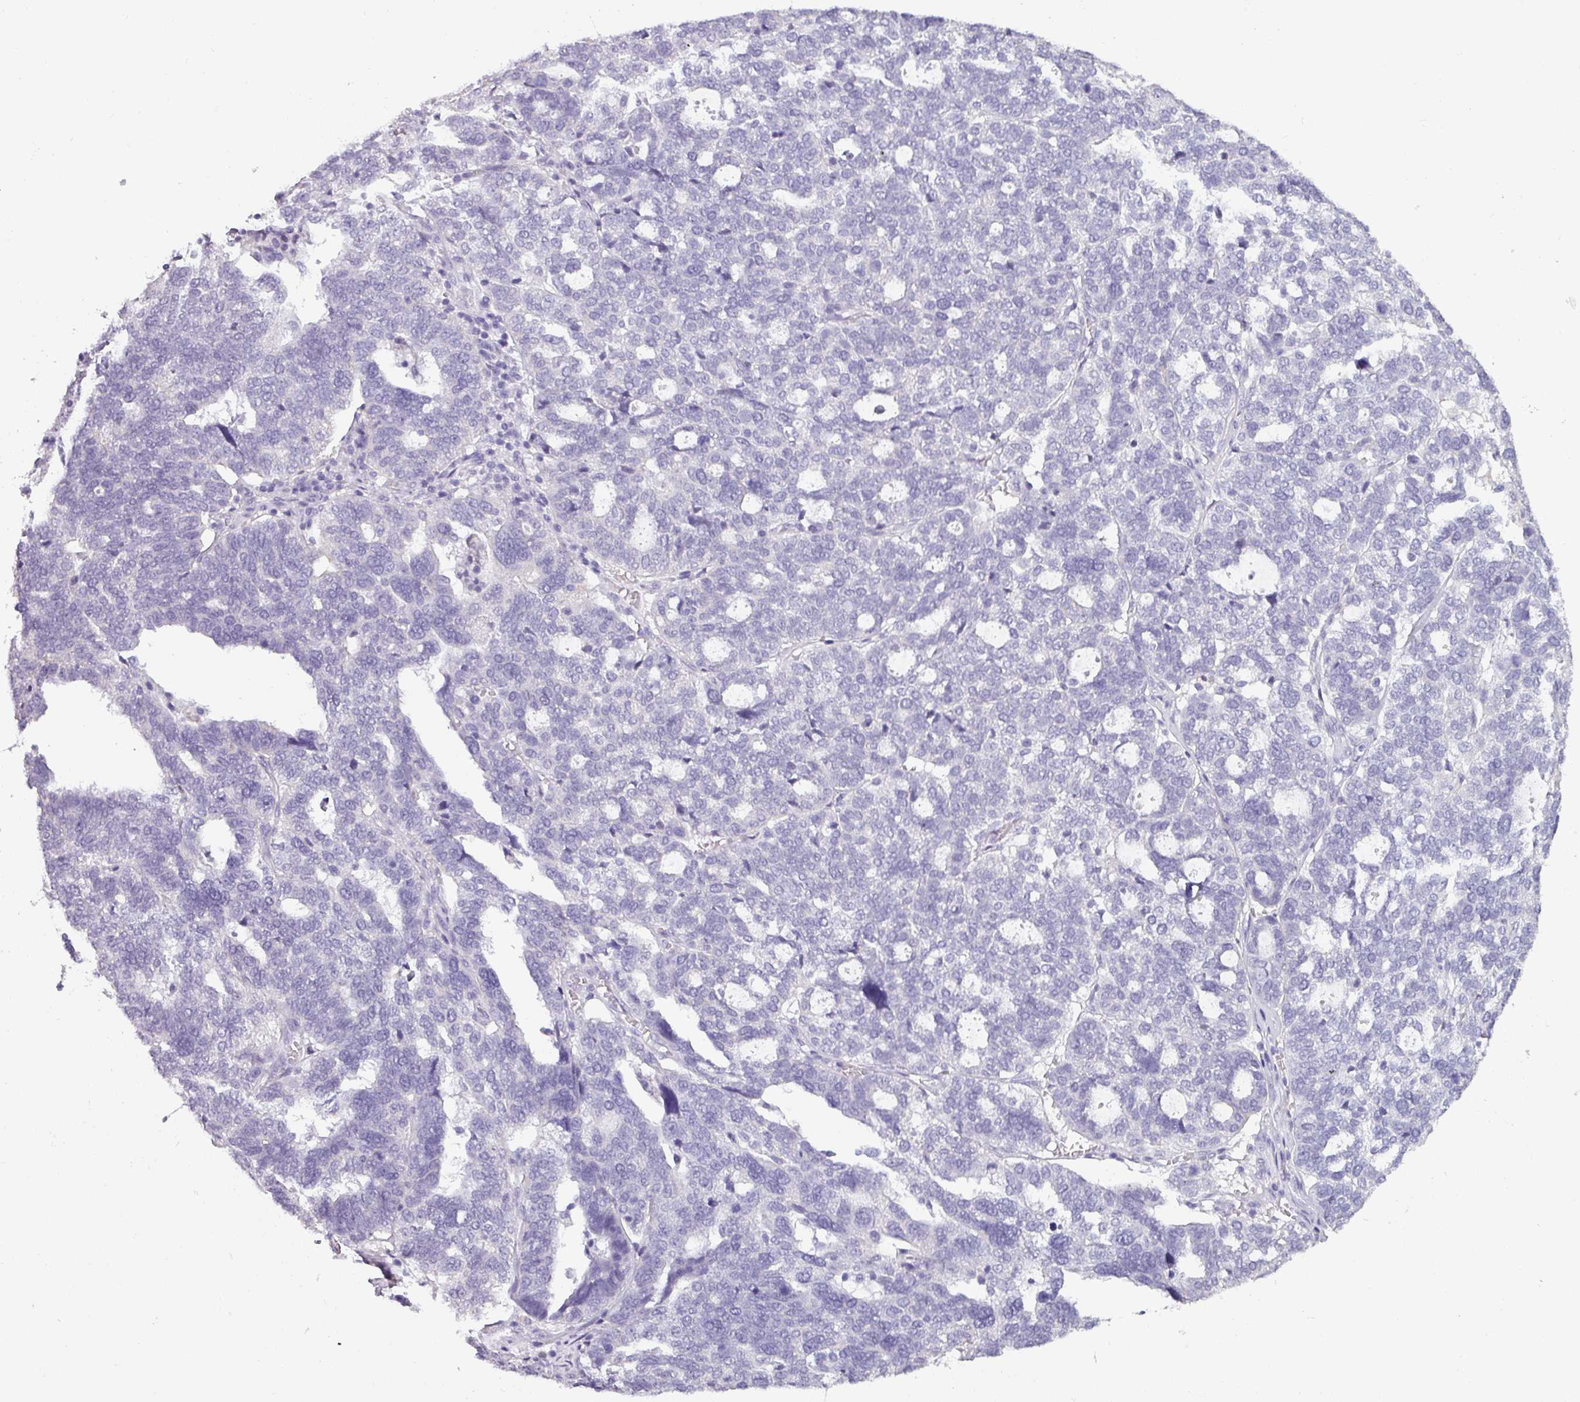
{"staining": {"intensity": "negative", "quantity": "none", "location": "none"}, "tissue": "ovarian cancer", "cell_type": "Tumor cells", "image_type": "cancer", "snomed": [{"axis": "morphology", "description": "Cystadenocarcinoma, serous, NOS"}, {"axis": "topography", "description": "Ovary"}], "caption": "A histopathology image of ovarian cancer stained for a protein exhibits no brown staining in tumor cells.", "gene": "SLC26A9", "patient": {"sex": "female", "age": 59}}